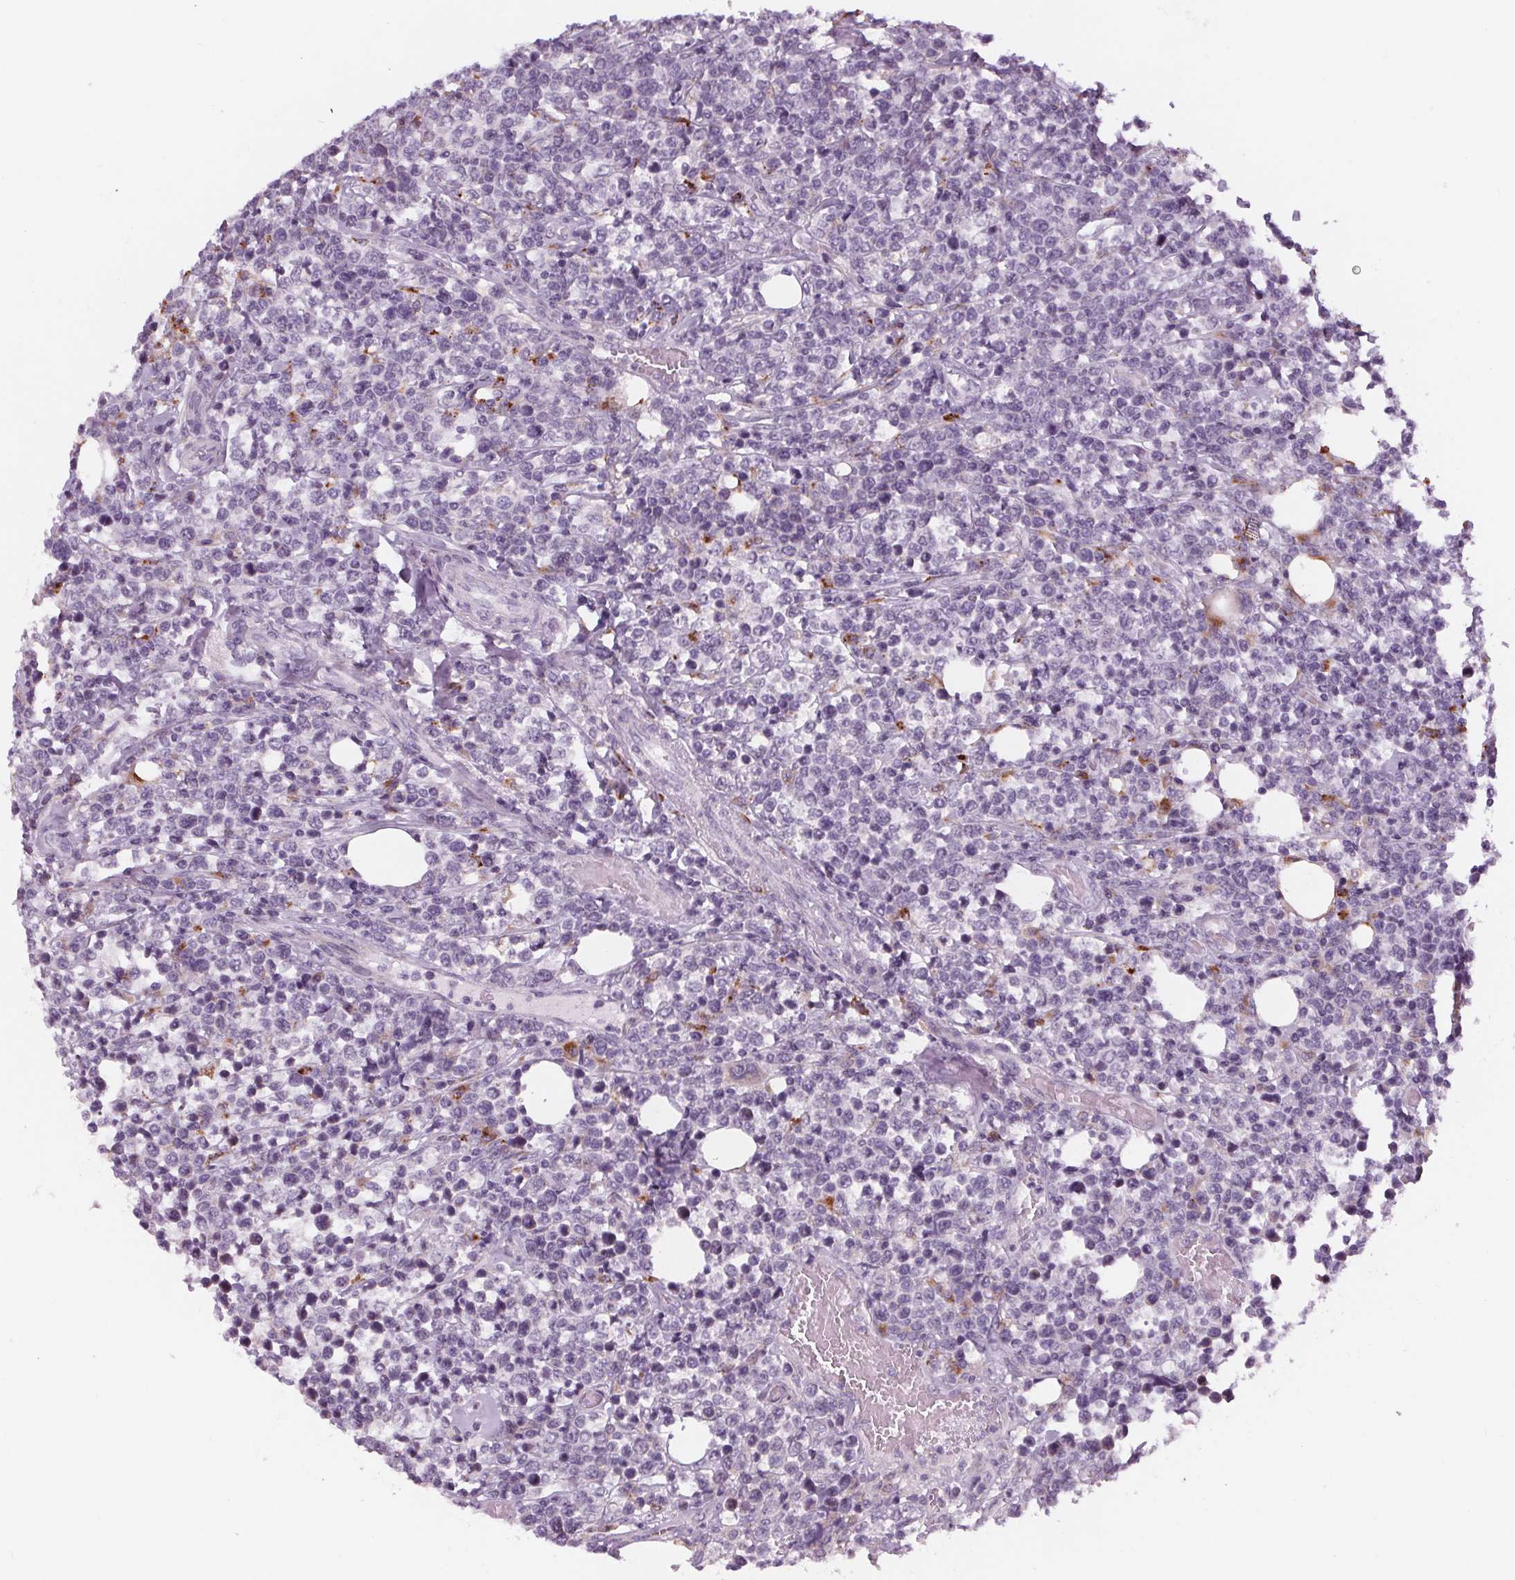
{"staining": {"intensity": "negative", "quantity": "none", "location": "none"}, "tissue": "lymphoma", "cell_type": "Tumor cells", "image_type": "cancer", "snomed": [{"axis": "morphology", "description": "Malignant lymphoma, non-Hodgkin's type, High grade"}, {"axis": "topography", "description": "Soft tissue"}], "caption": "An immunohistochemistry (IHC) photomicrograph of lymphoma is shown. There is no staining in tumor cells of lymphoma.", "gene": "SAMD5", "patient": {"sex": "female", "age": 56}}